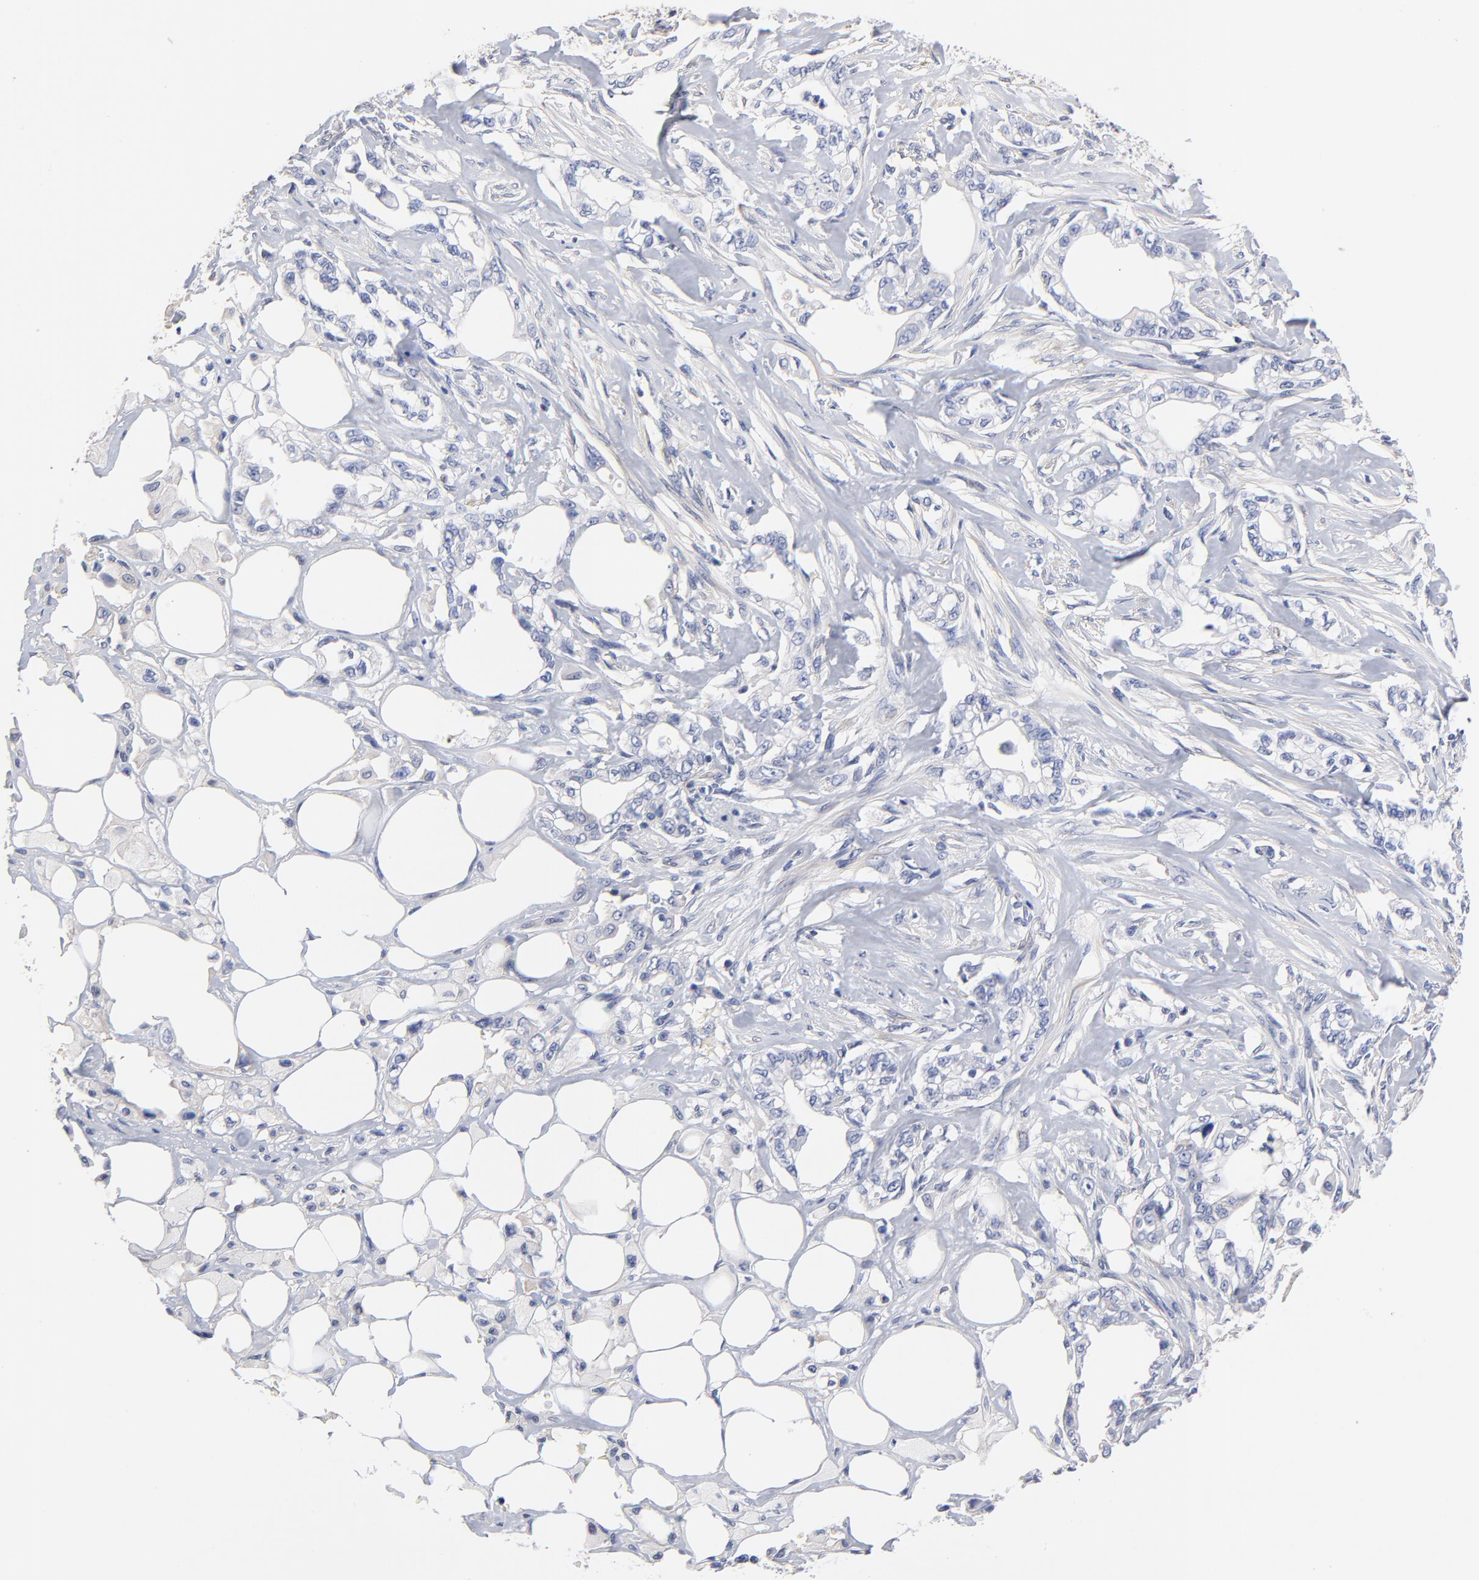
{"staining": {"intensity": "weak", "quantity": "<25%", "location": "cytoplasmic/membranous"}, "tissue": "pancreatic cancer", "cell_type": "Tumor cells", "image_type": "cancer", "snomed": [{"axis": "morphology", "description": "Normal tissue, NOS"}, {"axis": "topography", "description": "Pancreas"}], "caption": "DAB immunohistochemical staining of human pancreatic cancer demonstrates no significant positivity in tumor cells. The staining is performed using DAB (3,3'-diaminobenzidine) brown chromogen with nuclei counter-stained in using hematoxylin.", "gene": "TWNK", "patient": {"sex": "male", "age": 42}}